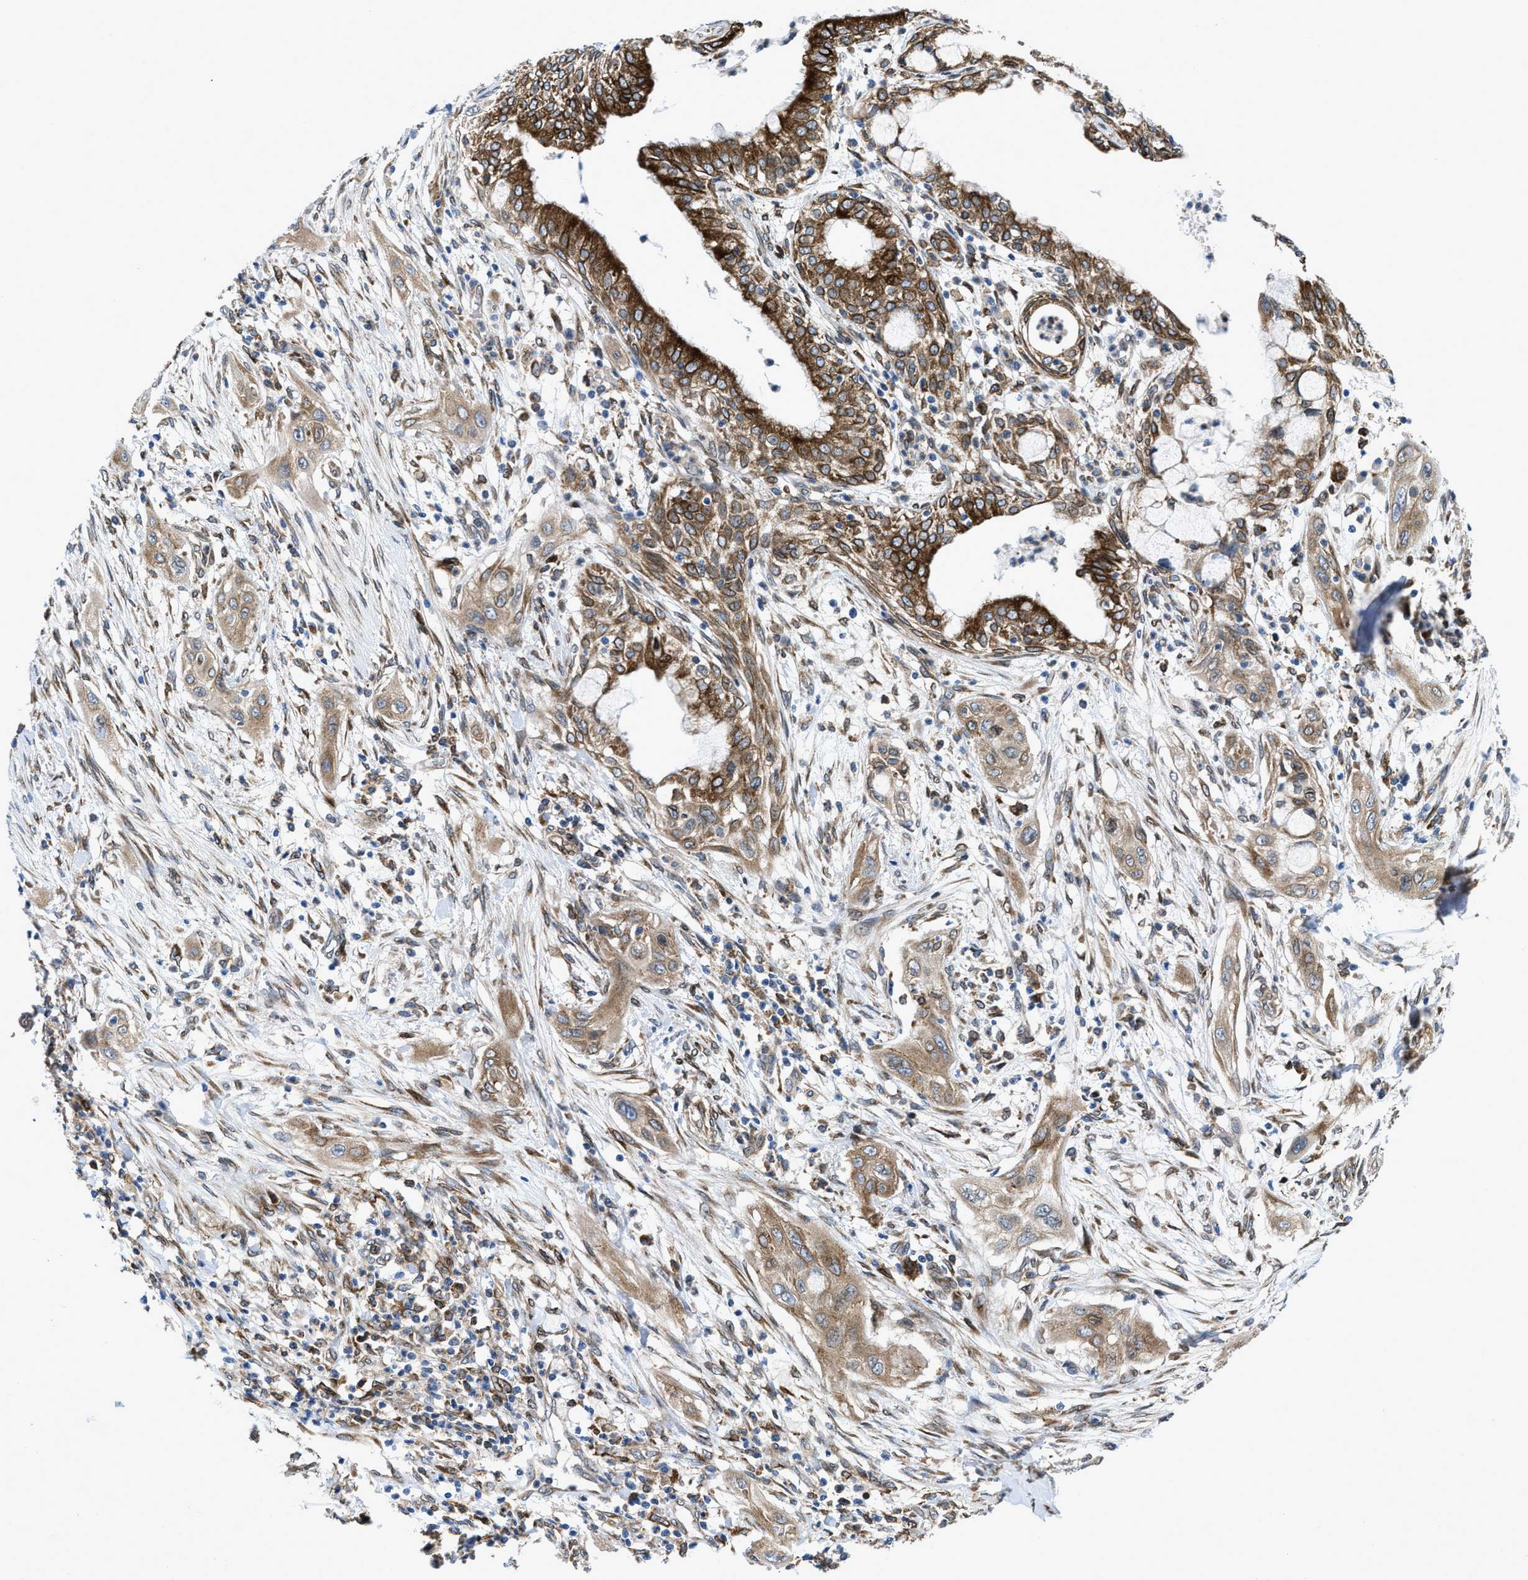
{"staining": {"intensity": "strong", "quantity": ">75%", "location": "cytoplasmic/membranous"}, "tissue": "lung cancer", "cell_type": "Tumor cells", "image_type": "cancer", "snomed": [{"axis": "morphology", "description": "Squamous cell carcinoma, NOS"}, {"axis": "topography", "description": "Lung"}], "caption": "Lung squamous cell carcinoma stained for a protein reveals strong cytoplasmic/membranous positivity in tumor cells. Nuclei are stained in blue.", "gene": "ERLIN2", "patient": {"sex": "female", "age": 47}}